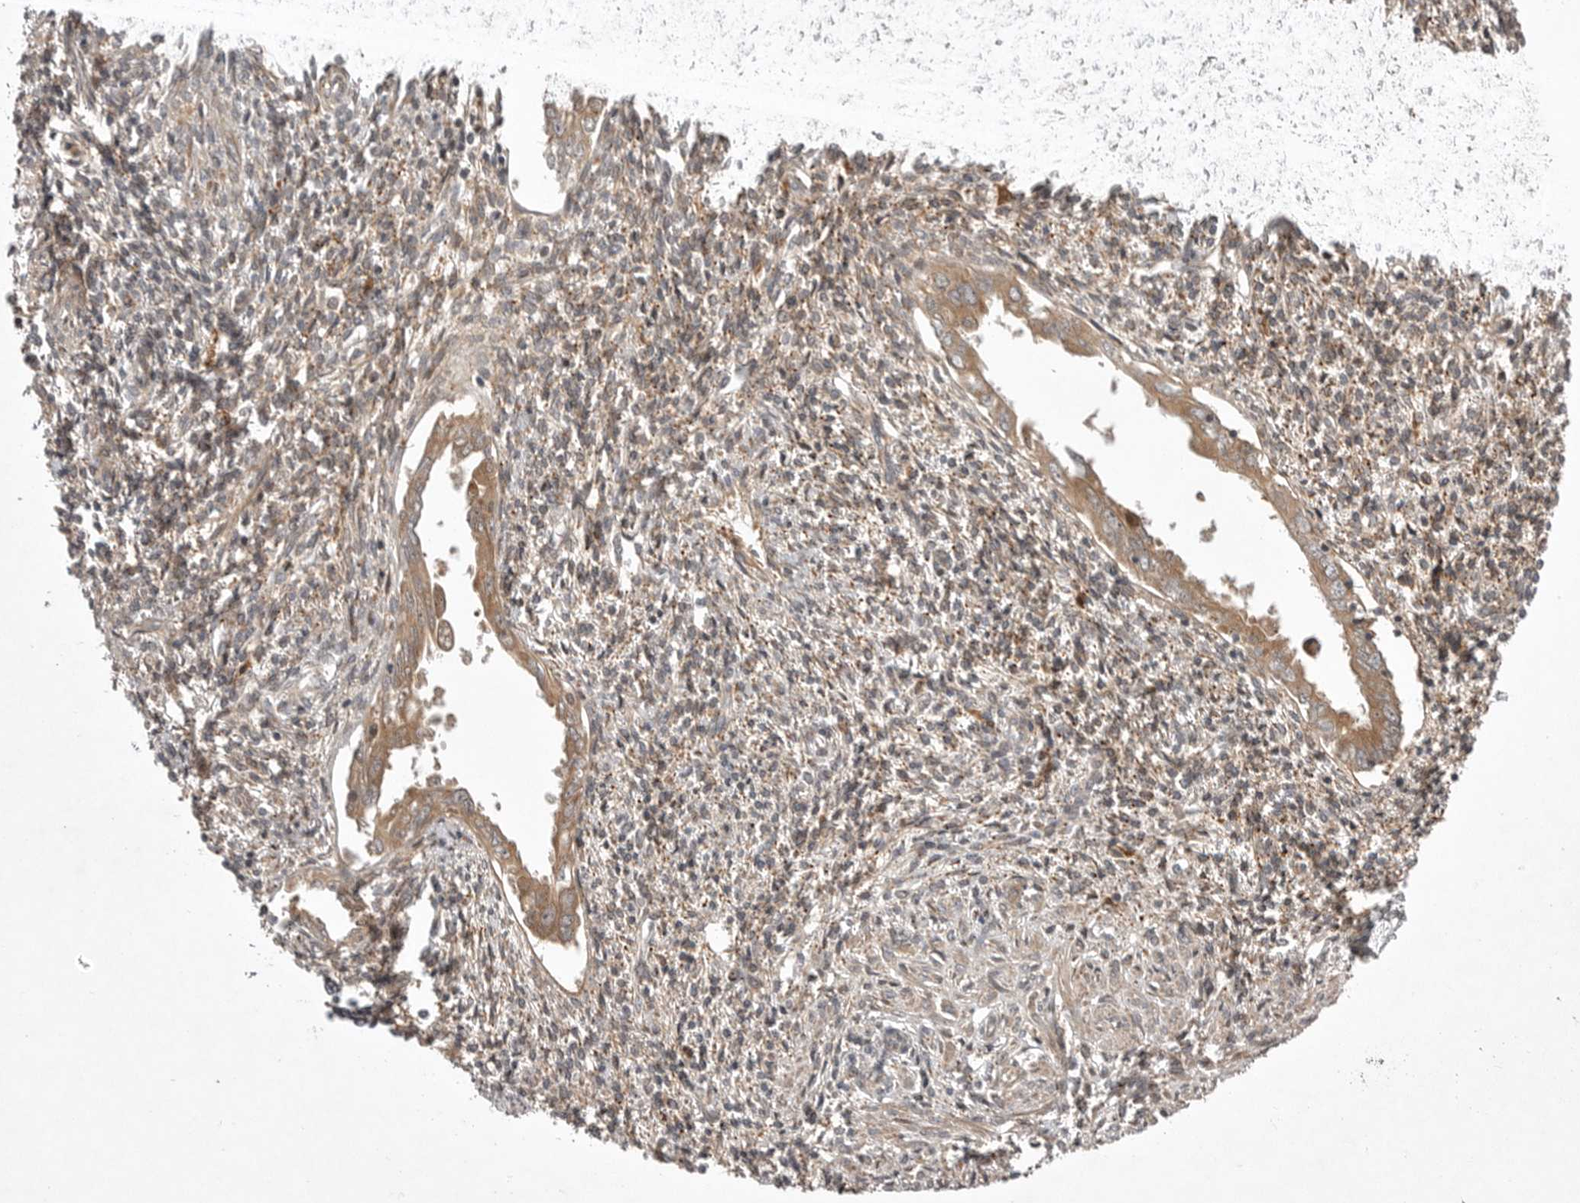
{"staining": {"intensity": "weak", "quantity": "25%-75%", "location": "cytoplasmic/membranous"}, "tissue": "endometrium", "cell_type": "Cells in endometrial stroma", "image_type": "normal", "snomed": [{"axis": "morphology", "description": "Normal tissue, NOS"}, {"axis": "topography", "description": "Endometrium"}], "caption": "A low amount of weak cytoplasmic/membranous staining is appreciated in approximately 25%-75% of cells in endometrial stroma in normal endometrium. (DAB (3,3'-diaminobenzidine) IHC with brightfield microscopy, high magnification).", "gene": "GPR31", "patient": {"sex": "female", "age": 66}}